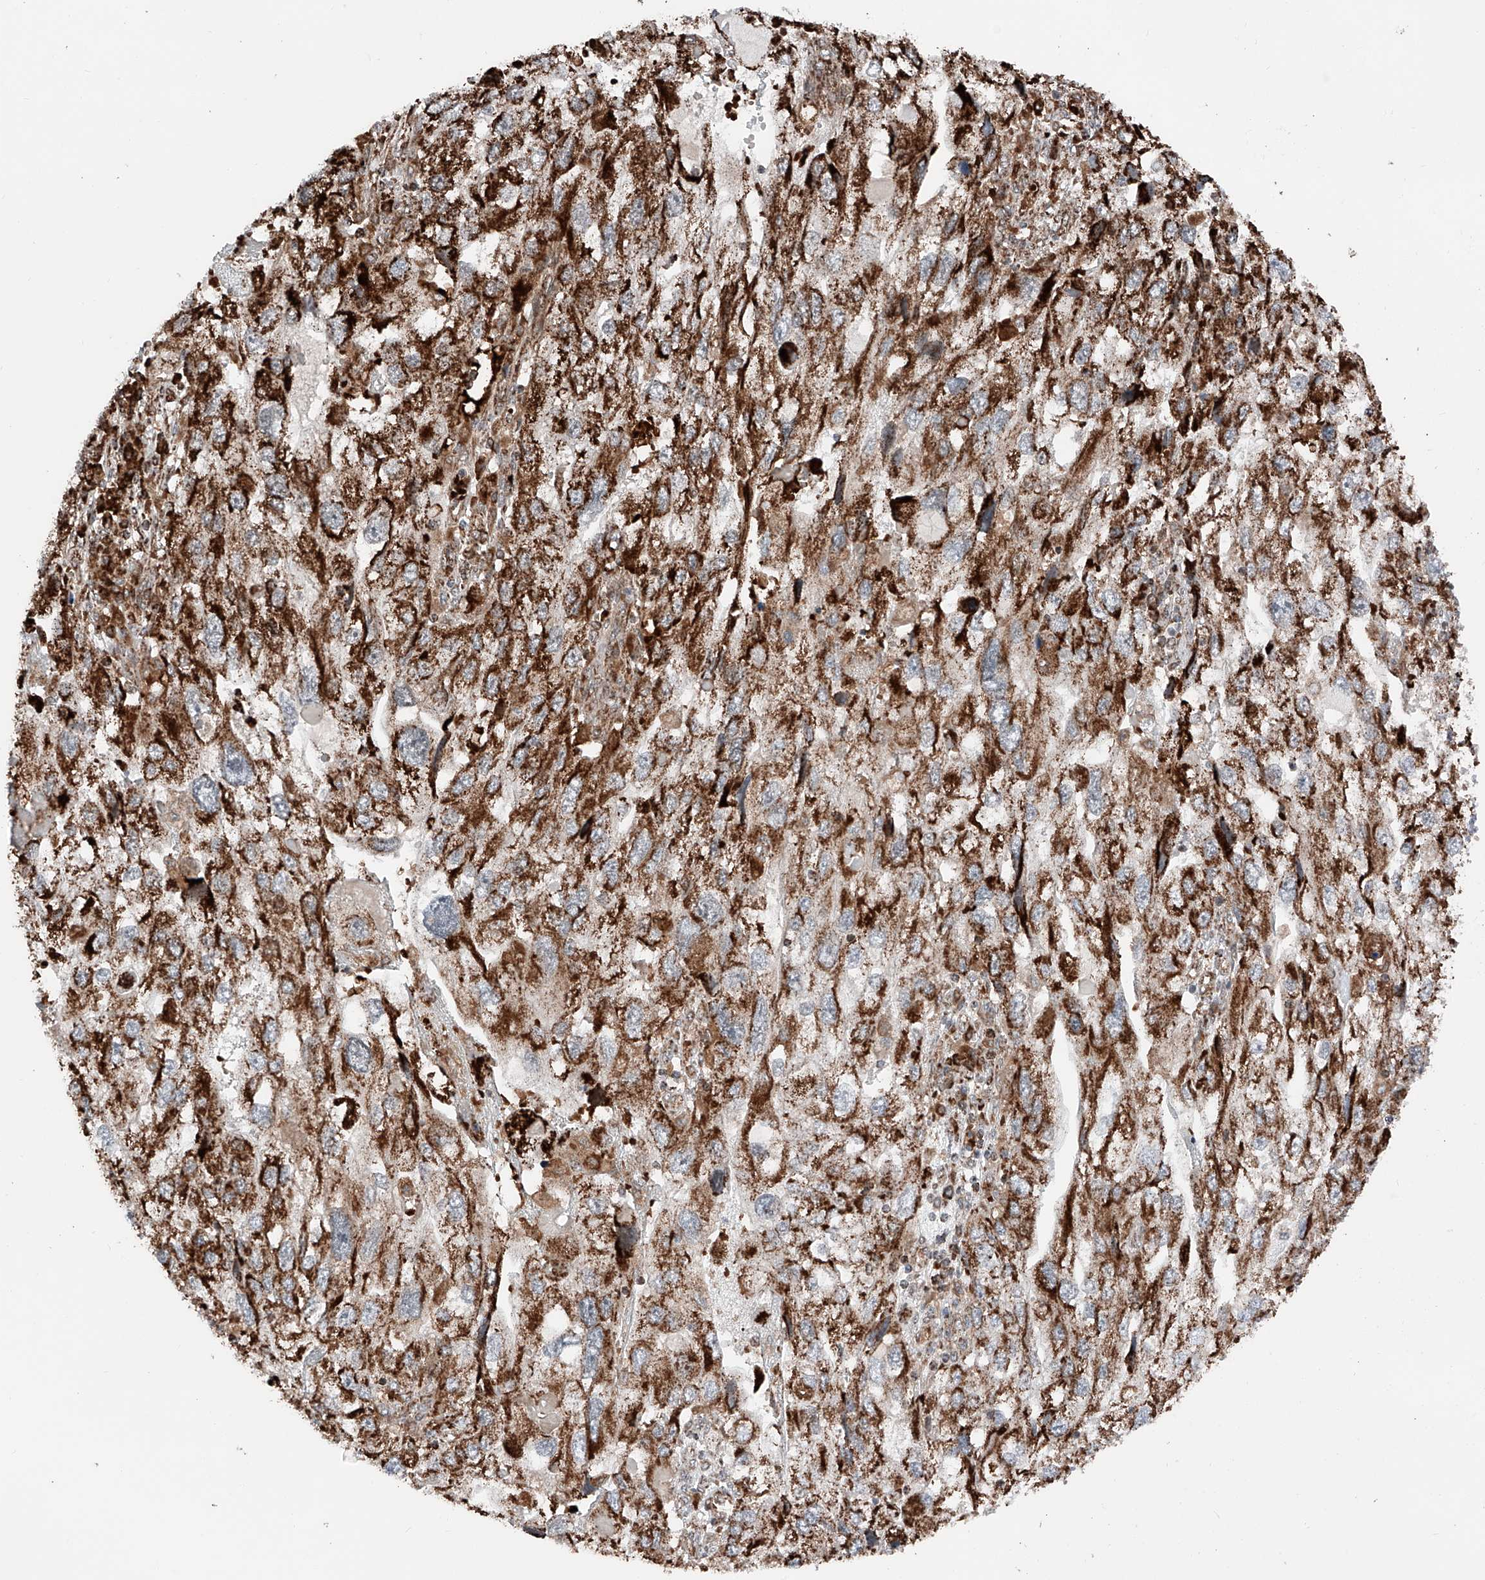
{"staining": {"intensity": "strong", "quantity": ">75%", "location": "cytoplasmic/membranous"}, "tissue": "endometrial cancer", "cell_type": "Tumor cells", "image_type": "cancer", "snomed": [{"axis": "morphology", "description": "Adenocarcinoma, NOS"}, {"axis": "topography", "description": "Endometrium"}], "caption": "Endometrial cancer (adenocarcinoma) stained with immunohistochemistry (IHC) exhibits strong cytoplasmic/membranous positivity in about >75% of tumor cells.", "gene": "ZSCAN29", "patient": {"sex": "female", "age": 49}}